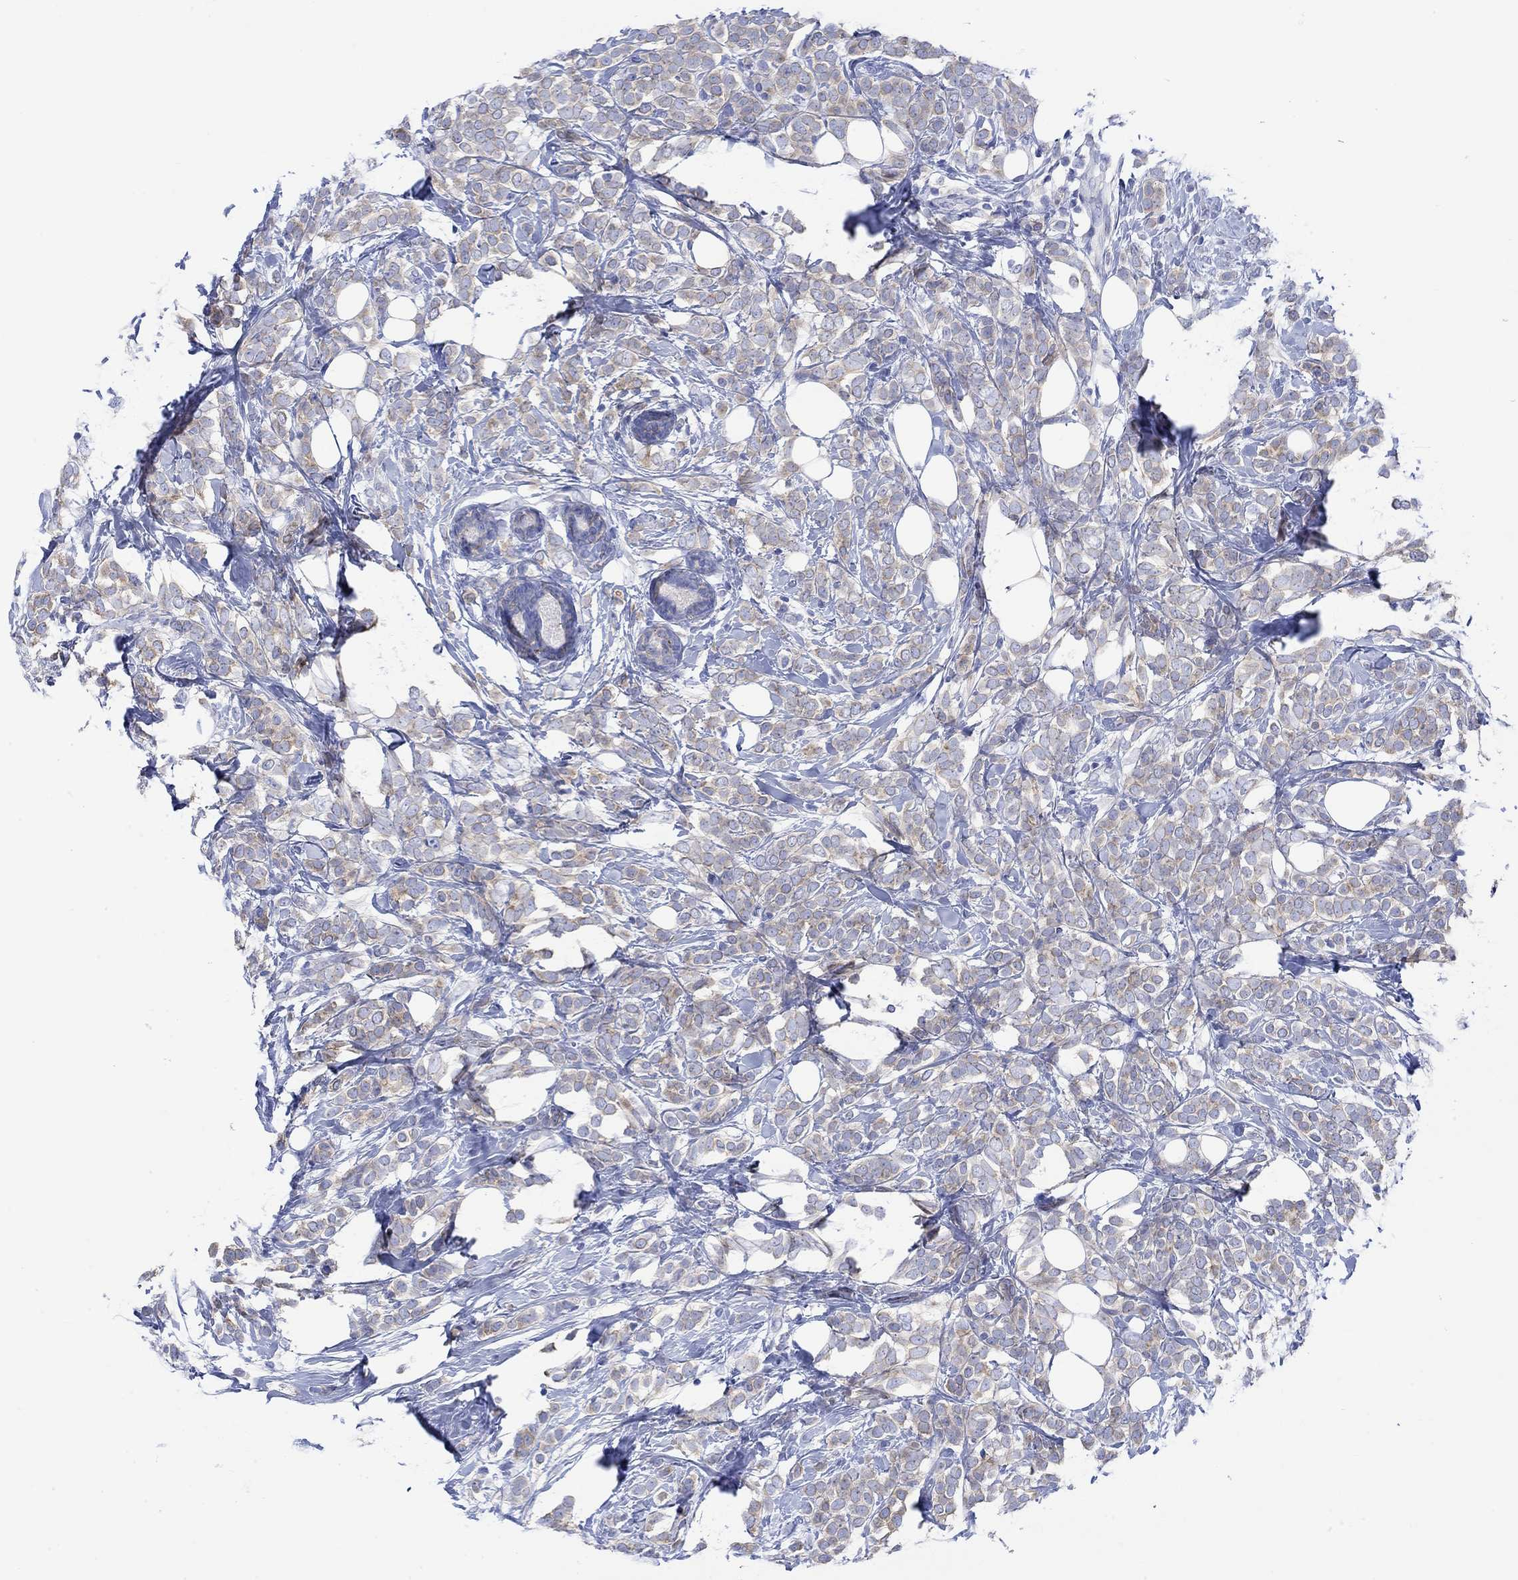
{"staining": {"intensity": "moderate", "quantity": "25%-75%", "location": "cytoplasmic/membranous"}, "tissue": "breast cancer", "cell_type": "Tumor cells", "image_type": "cancer", "snomed": [{"axis": "morphology", "description": "Lobular carcinoma"}, {"axis": "topography", "description": "Breast"}], "caption": "Immunohistochemistry (IHC) (DAB) staining of lobular carcinoma (breast) shows moderate cytoplasmic/membranous protein expression in approximately 25%-75% of tumor cells.", "gene": "REEP6", "patient": {"sex": "female", "age": 49}}